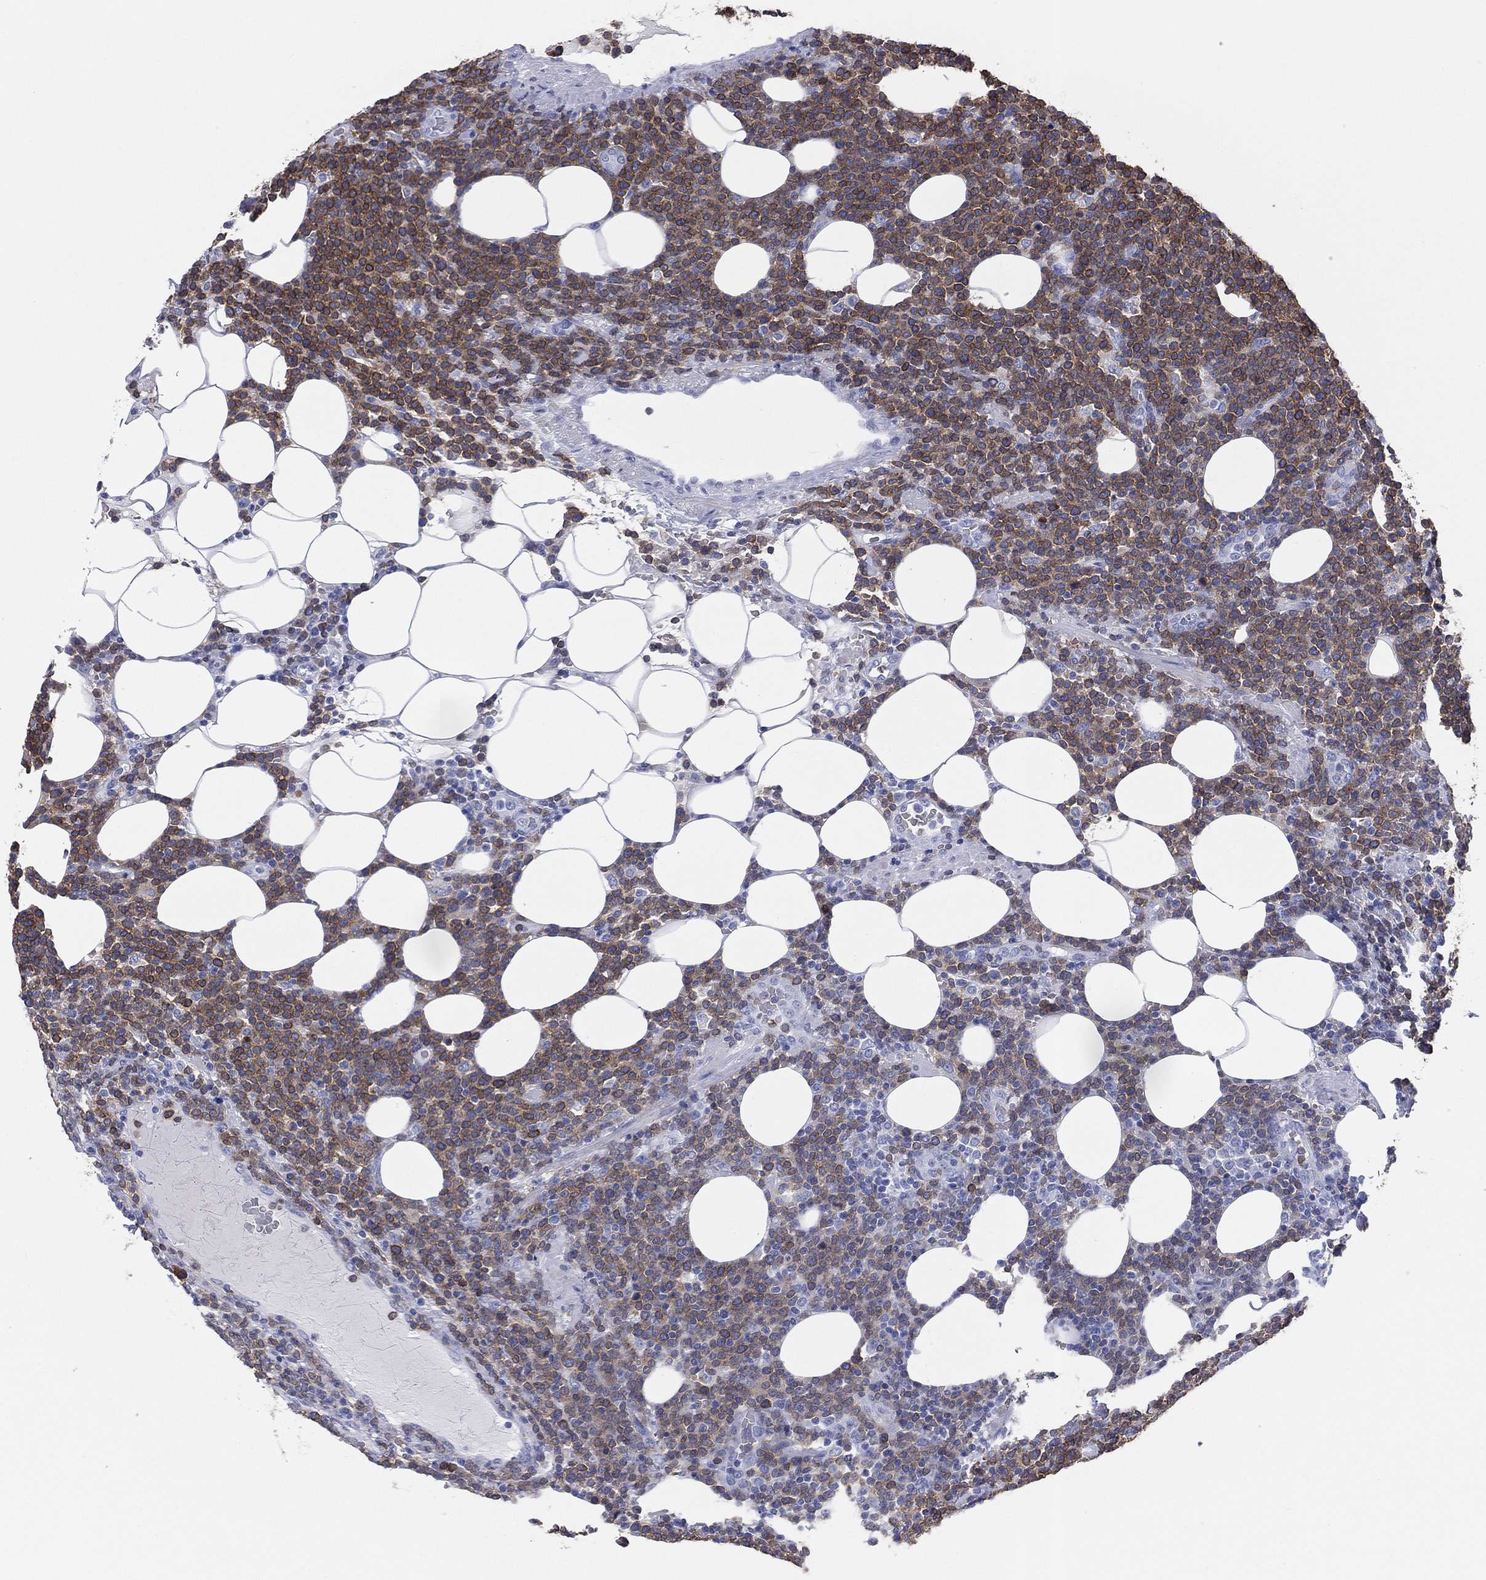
{"staining": {"intensity": "moderate", "quantity": "25%-75%", "location": "cytoplasmic/membranous"}, "tissue": "lymphoma", "cell_type": "Tumor cells", "image_type": "cancer", "snomed": [{"axis": "morphology", "description": "Malignant lymphoma, non-Hodgkin's type, High grade"}, {"axis": "topography", "description": "Lymph node"}], "caption": "High-power microscopy captured an IHC image of lymphoma, revealing moderate cytoplasmic/membranous expression in approximately 25%-75% of tumor cells.", "gene": "CD79A", "patient": {"sex": "male", "age": 61}}